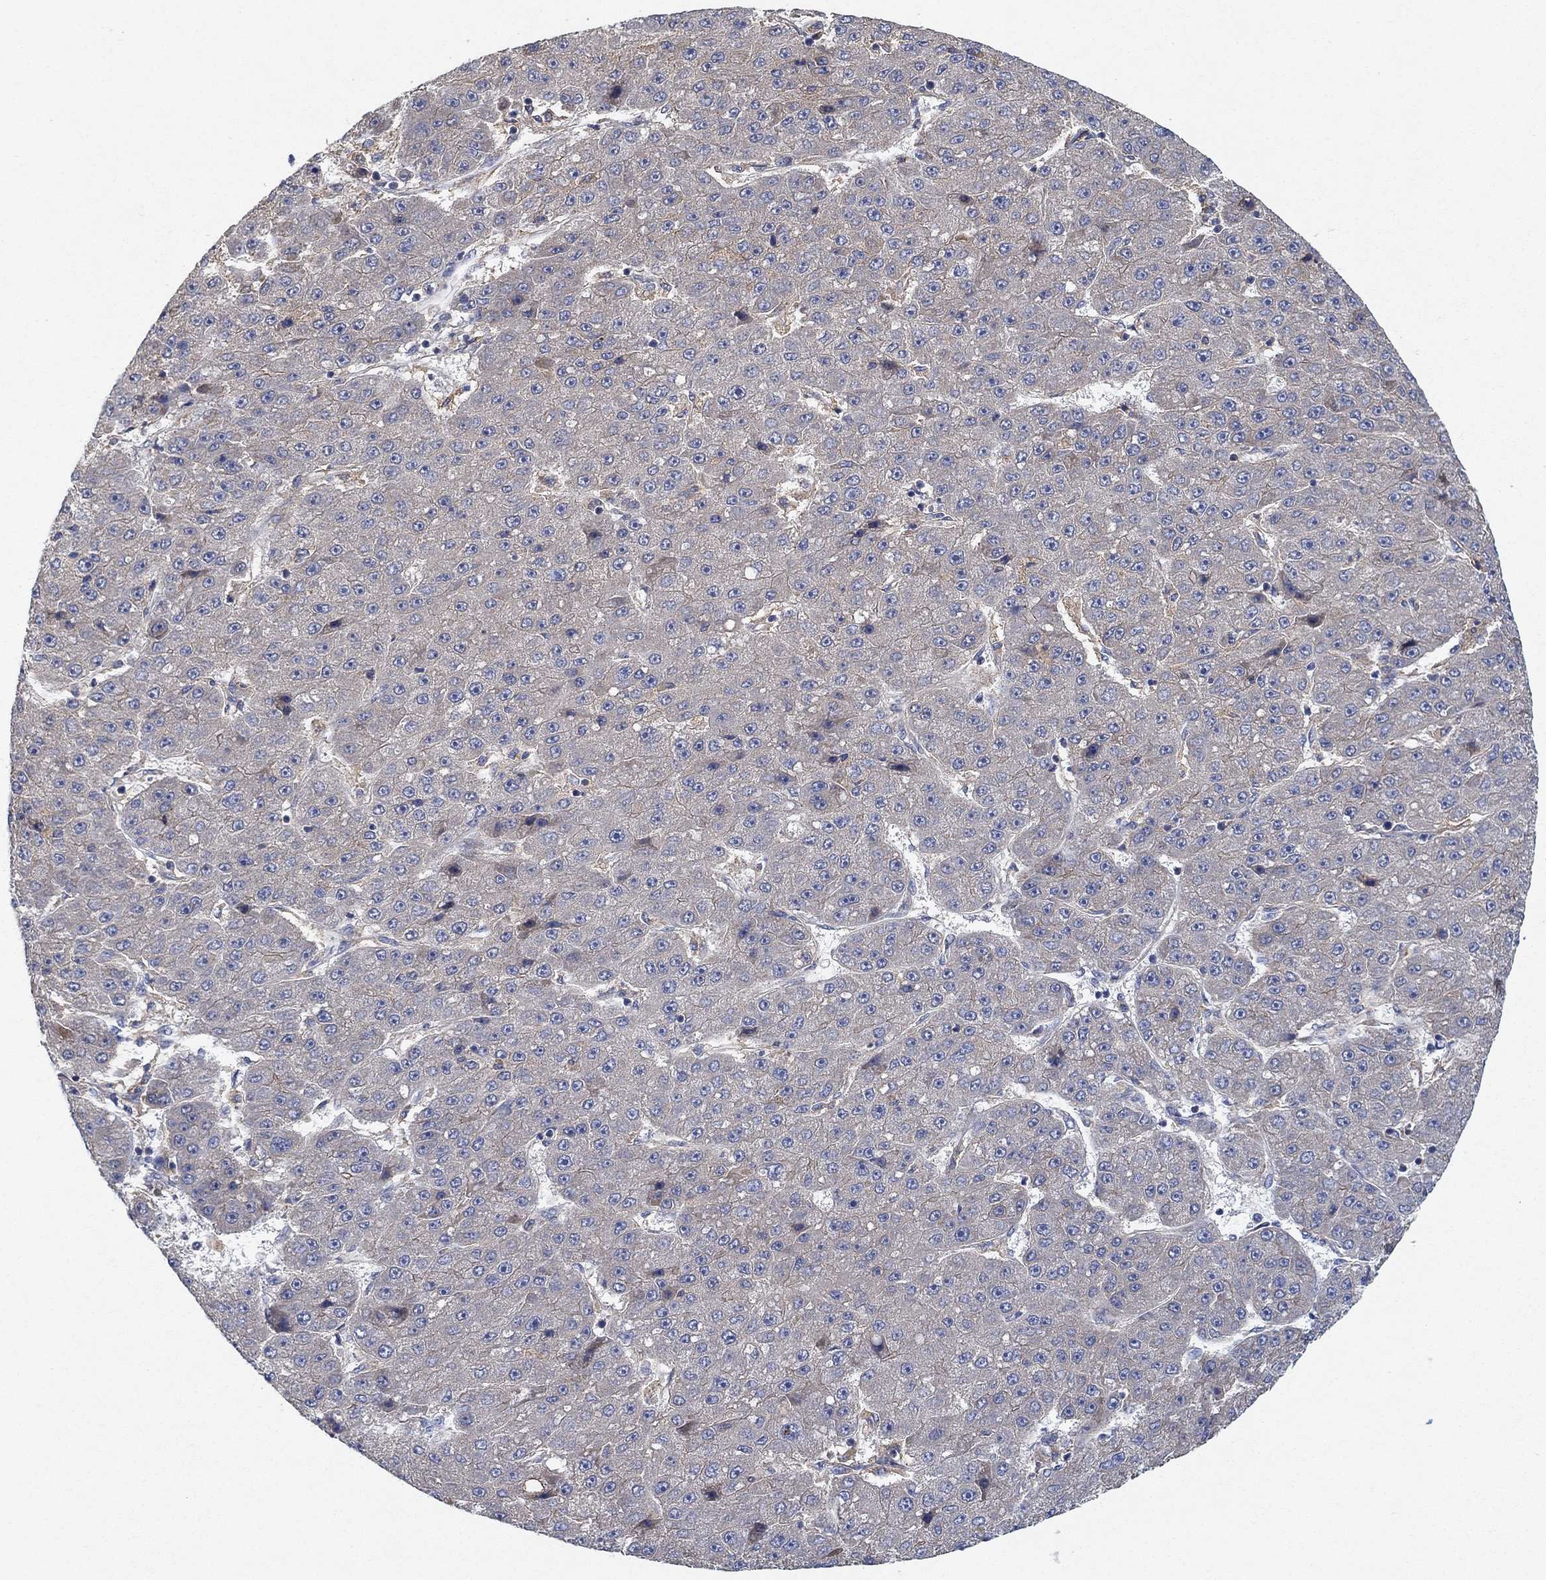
{"staining": {"intensity": "negative", "quantity": "none", "location": "none"}, "tissue": "liver cancer", "cell_type": "Tumor cells", "image_type": "cancer", "snomed": [{"axis": "morphology", "description": "Carcinoma, Hepatocellular, NOS"}, {"axis": "topography", "description": "Liver"}], "caption": "The image demonstrates no significant expression in tumor cells of liver hepatocellular carcinoma.", "gene": "MCUR1", "patient": {"sex": "male", "age": 67}}